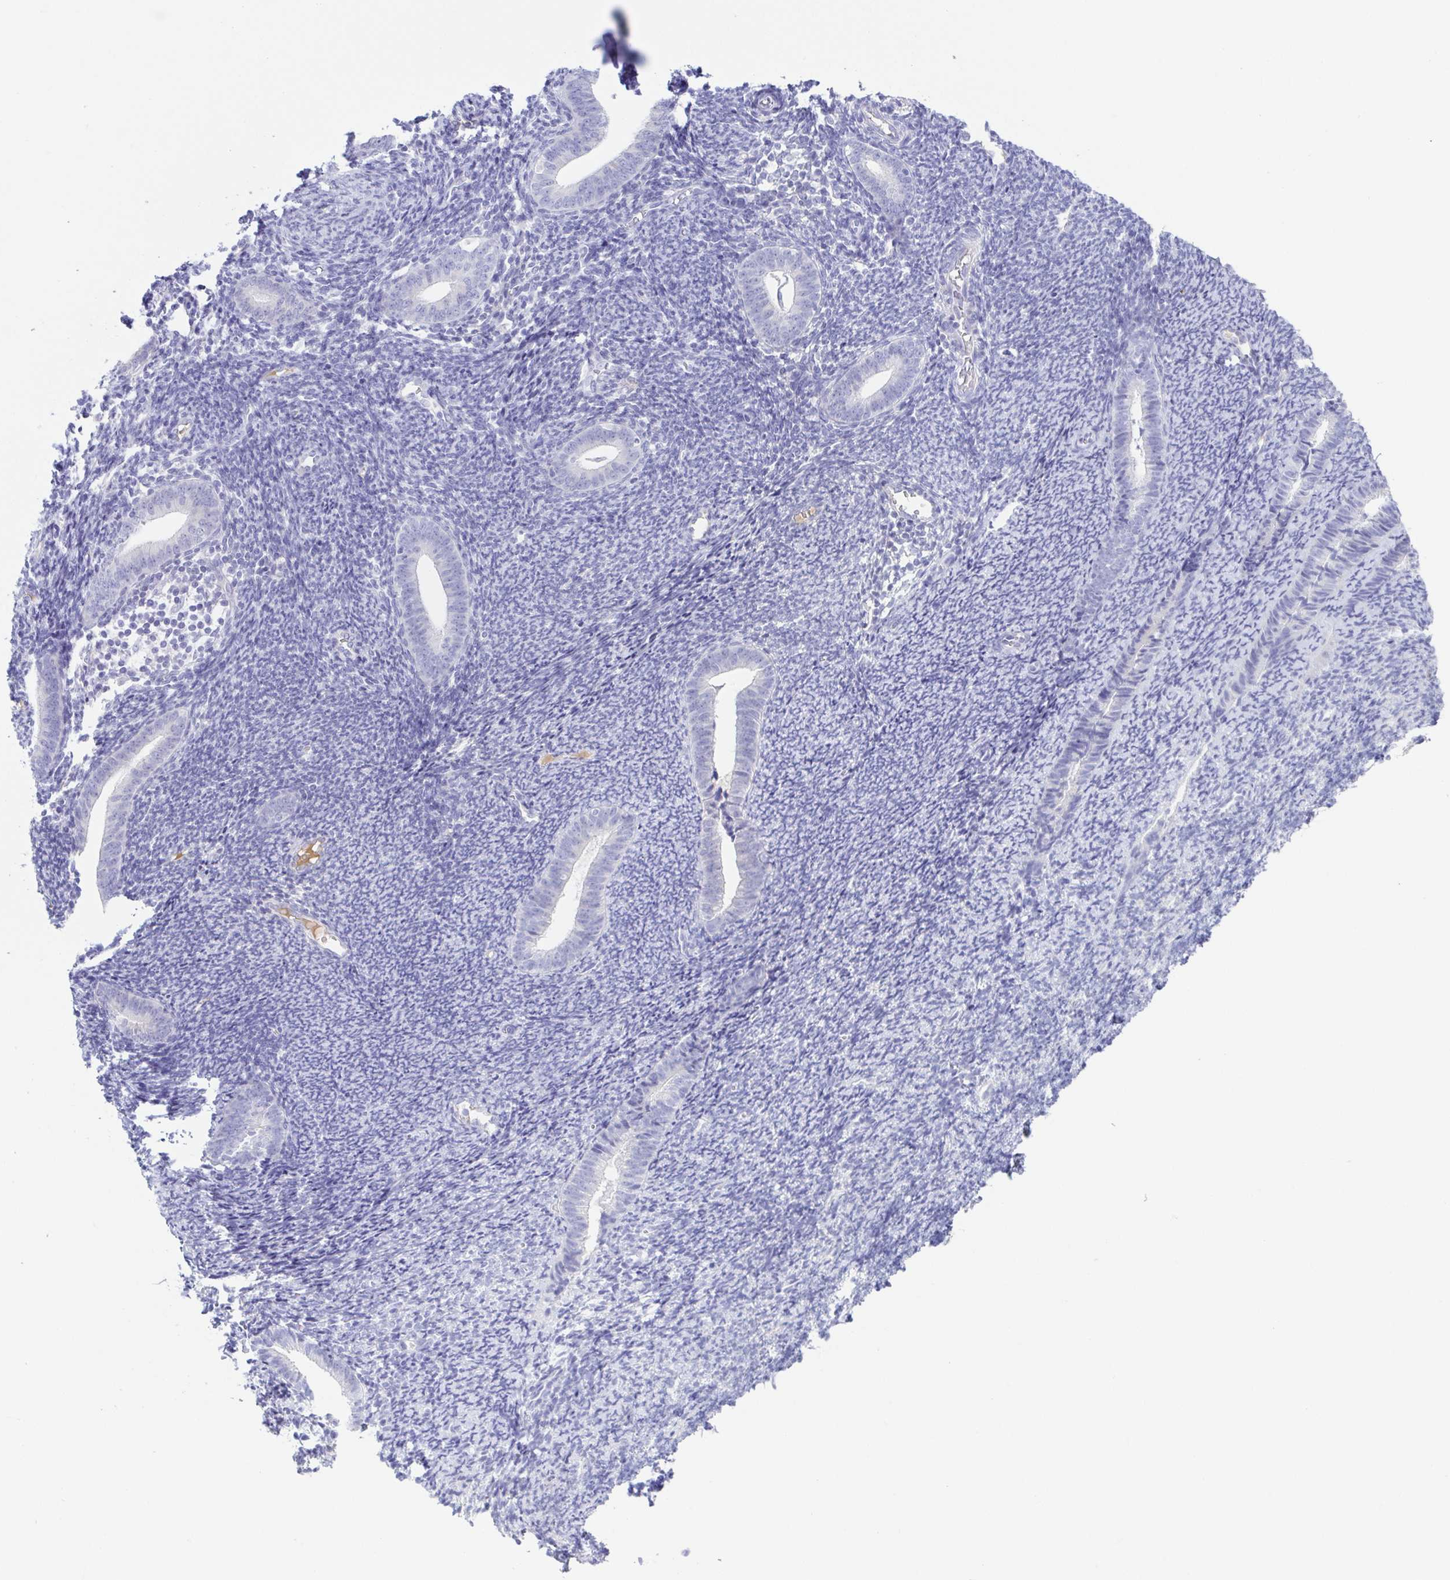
{"staining": {"intensity": "negative", "quantity": "none", "location": "none"}, "tissue": "endometrium", "cell_type": "Cells in endometrial stroma", "image_type": "normal", "snomed": [{"axis": "morphology", "description": "Normal tissue, NOS"}, {"axis": "topography", "description": "Endometrium"}], "caption": "This photomicrograph is of normal endometrium stained with IHC to label a protein in brown with the nuclei are counter-stained blue. There is no staining in cells in endometrial stroma.", "gene": "A1BG", "patient": {"sex": "female", "age": 39}}